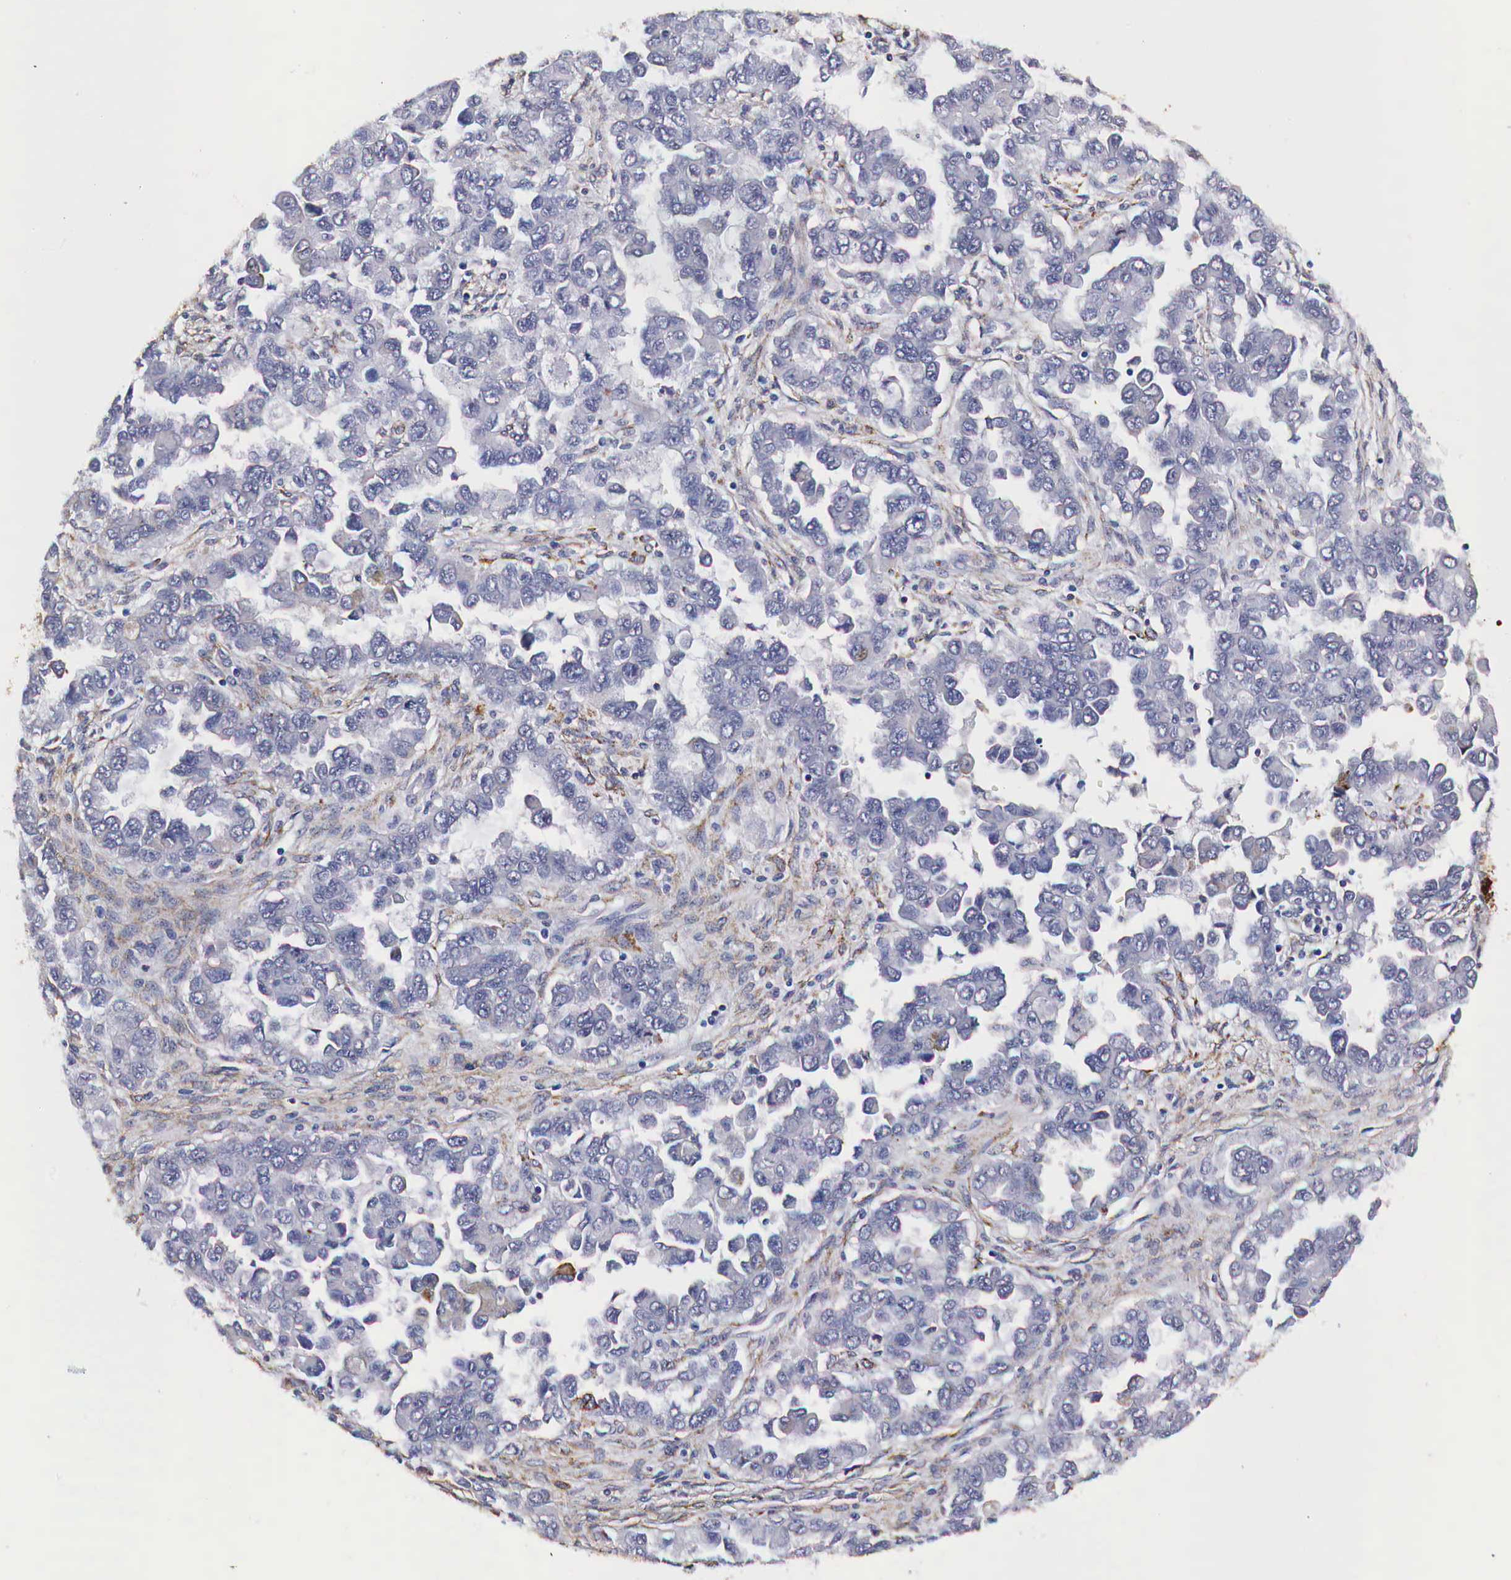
{"staining": {"intensity": "moderate", "quantity": "<25%", "location": "cytoplasmic/membranous"}, "tissue": "ovarian cancer", "cell_type": "Tumor cells", "image_type": "cancer", "snomed": [{"axis": "morphology", "description": "Cystadenocarcinoma, serous, NOS"}, {"axis": "topography", "description": "Ovary"}], "caption": "Protein staining of ovarian serous cystadenocarcinoma tissue displays moderate cytoplasmic/membranous staining in approximately <25% of tumor cells.", "gene": "CKAP4", "patient": {"sex": "female", "age": 84}}